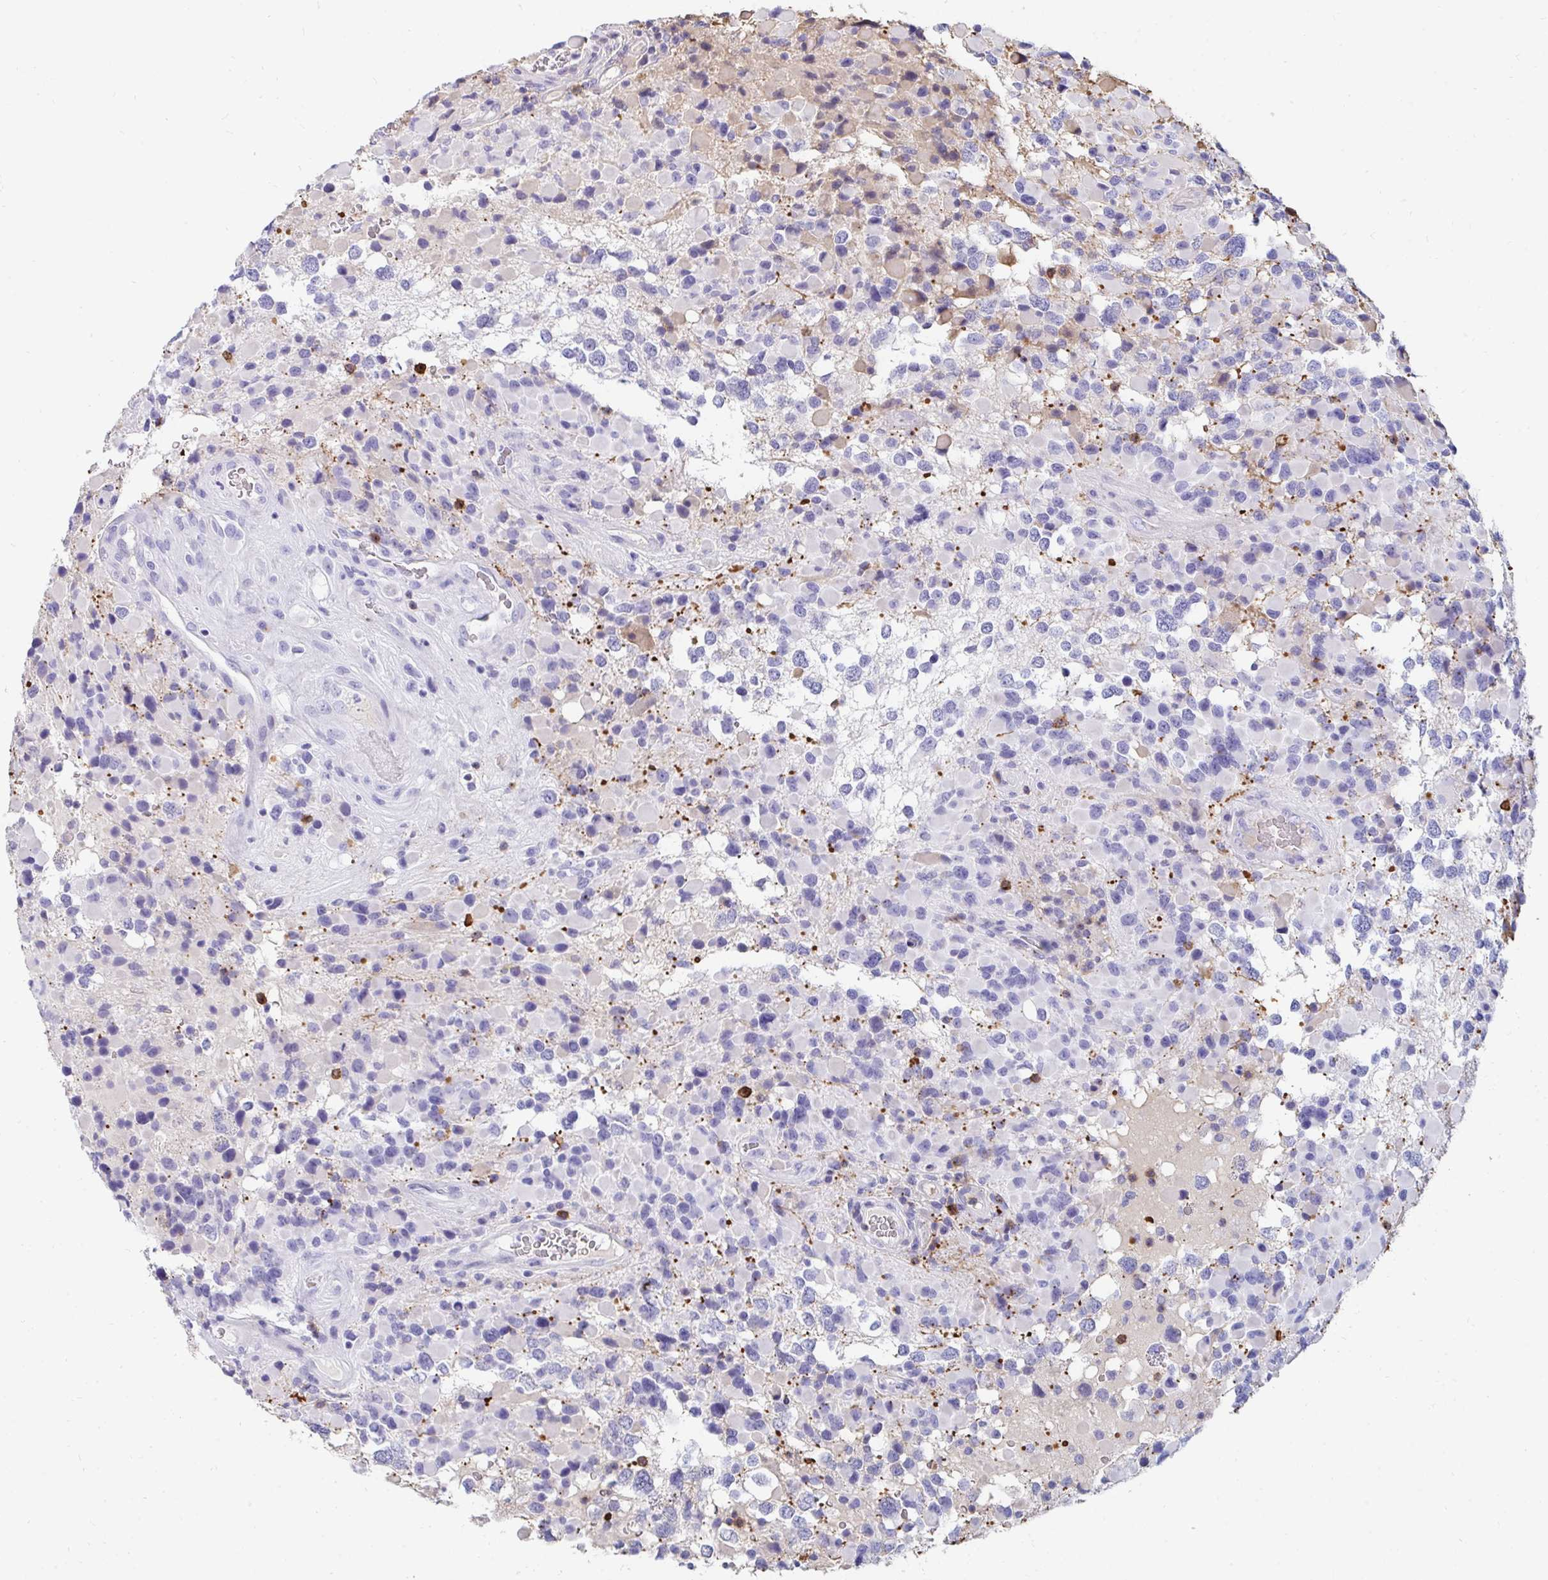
{"staining": {"intensity": "negative", "quantity": "none", "location": "none"}, "tissue": "glioma", "cell_type": "Tumor cells", "image_type": "cancer", "snomed": [{"axis": "morphology", "description": "Glioma, malignant, High grade"}, {"axis": "topography", "description": "Brain"}], "caption": "Immunohistochemical staining of glioma reveals no significant expression in tumor cells.", "gene": "CD7", "patient": {"sex": "female", "age": 40}}